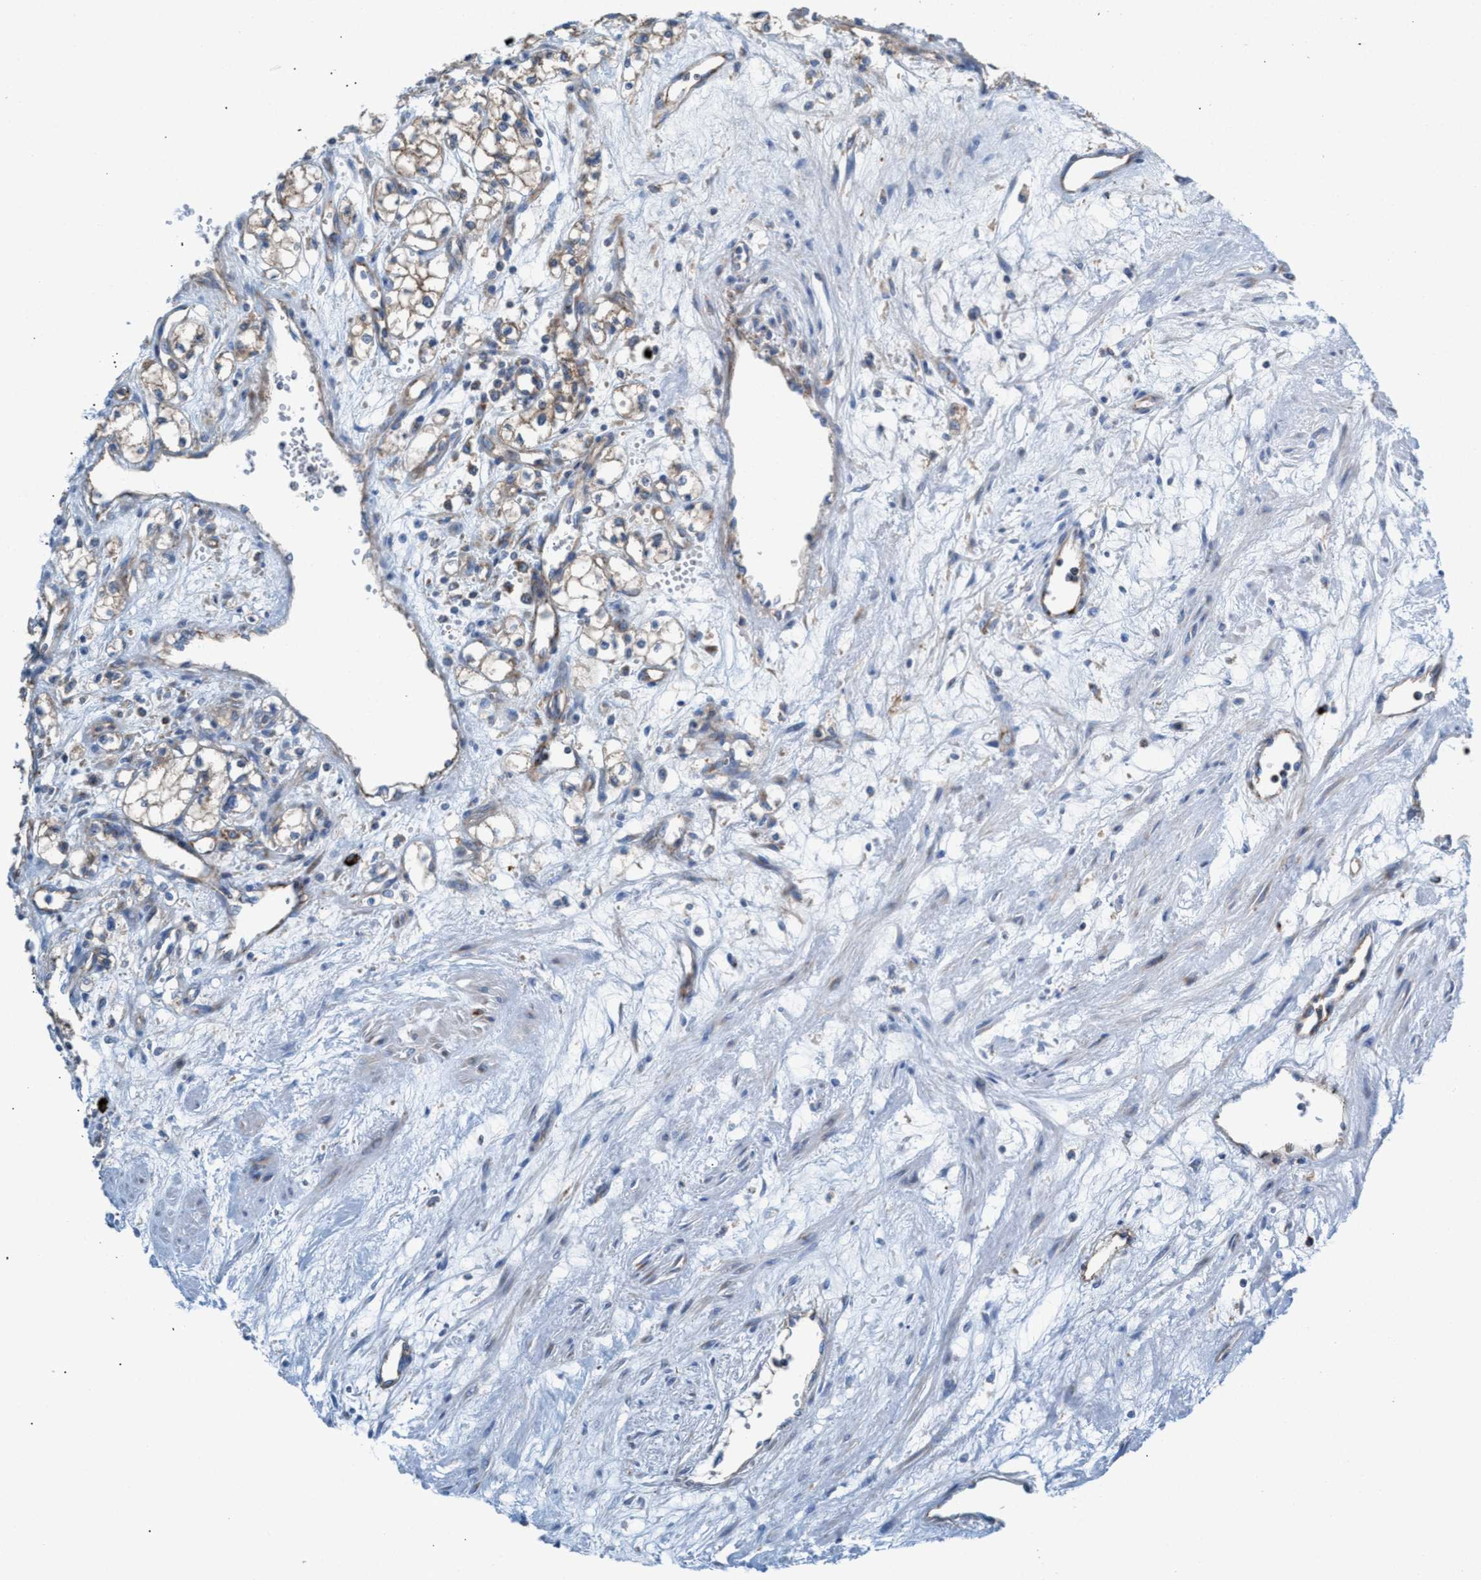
{"staining": {"intensity": "weak", "quantity": ">75%", "location": "cytoplasmic/membranous"}, "tissue": "renal cancer", "cell_type": "Tumor cells", "image_type": "cancer", "snomed": [{"axis": "morphology", "description": "Adenocarcinoma, NOS"}, {"axis": "topography", "description": "Kidney"}], "caption": "A histopathology image showing weak cytoplasmic/membranous staining in about >75% of tumor cells in renal cancer, as visualized by brown immunohistochemical staining.", "gene": "NYAP1", "patient": {"sex": "male", "age": 59}}